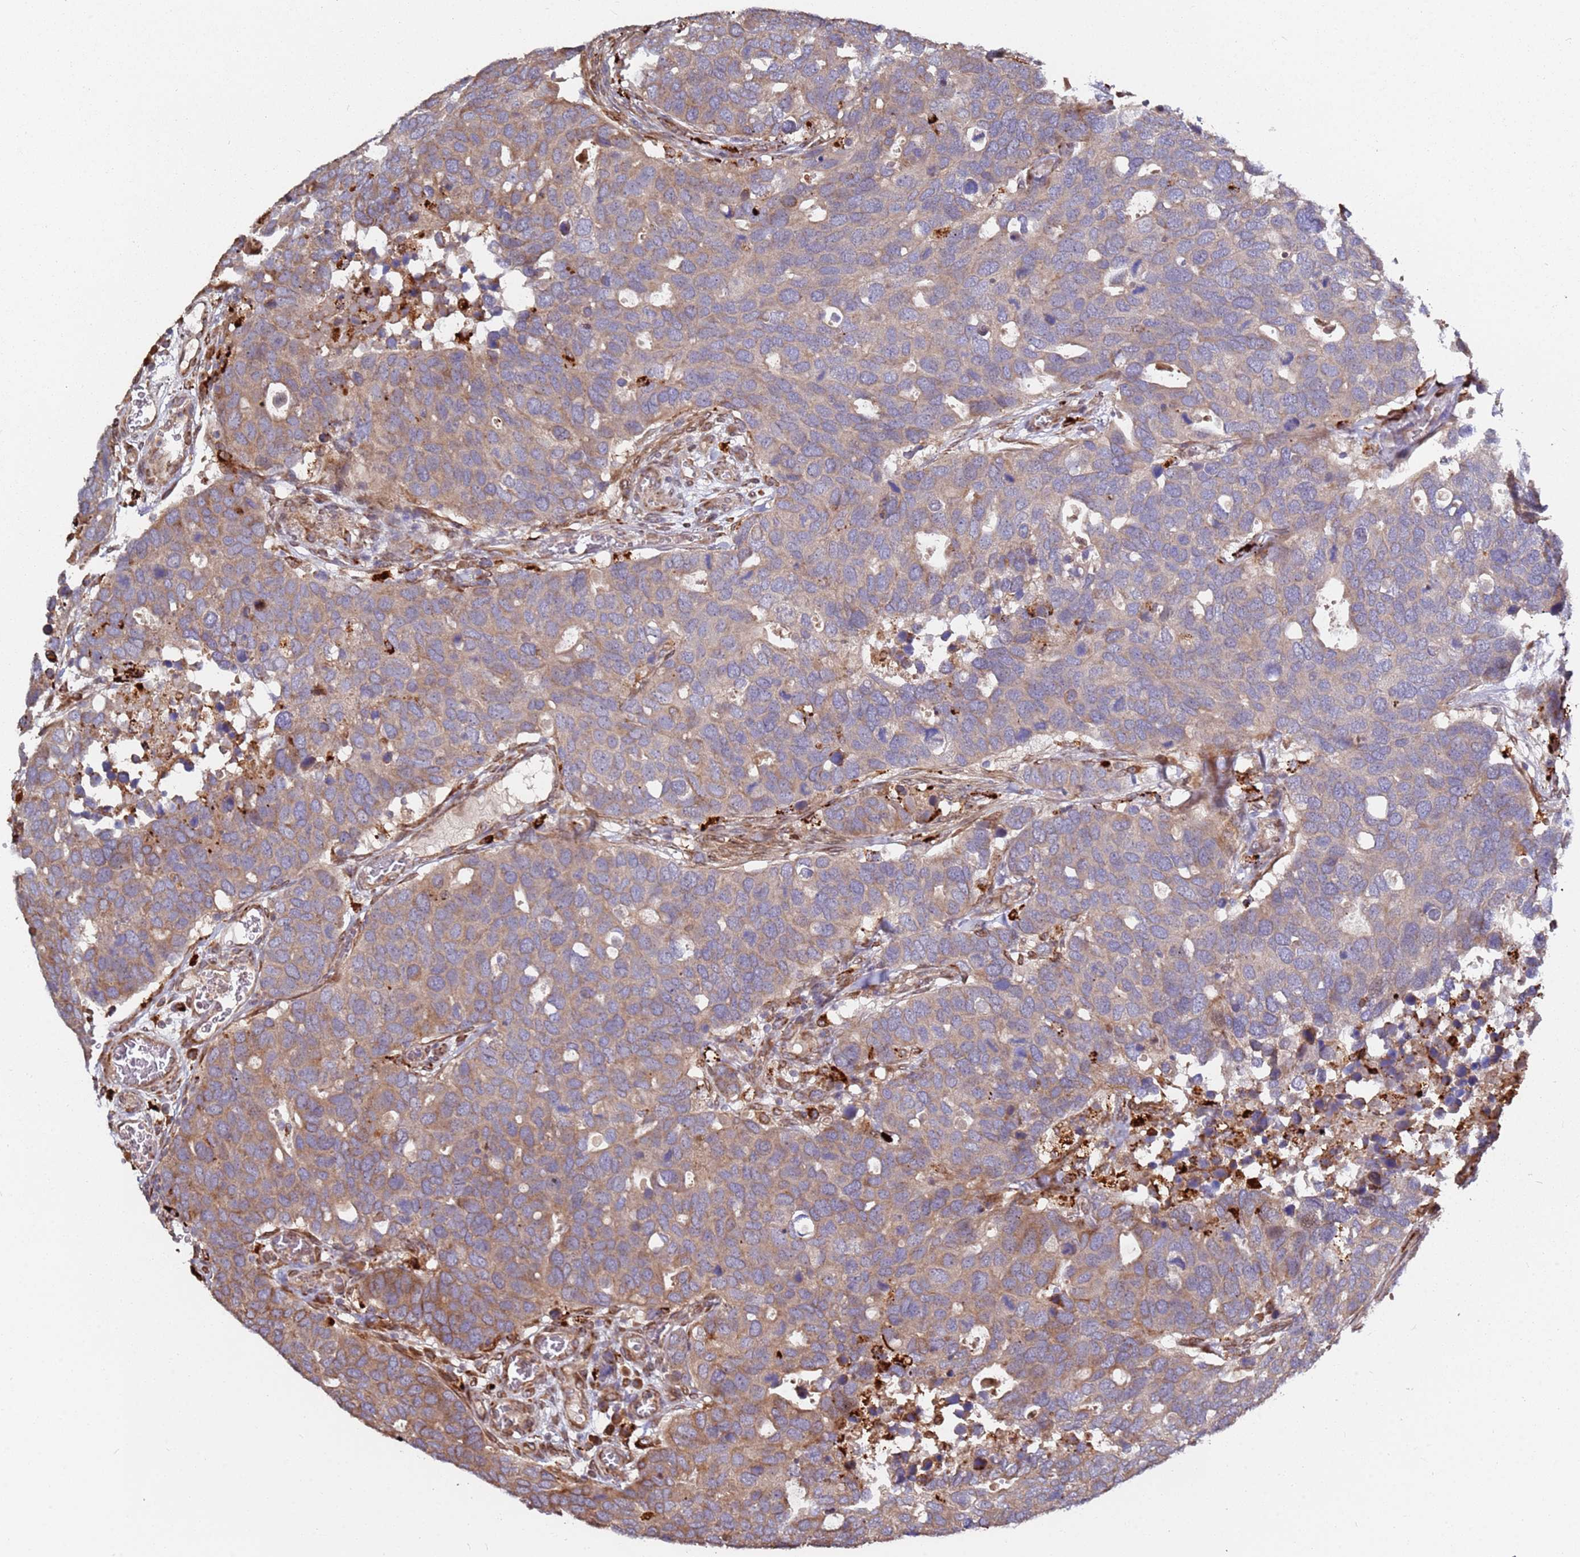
{"staining": {"intensity": "moderate", "quantity": ">75%", "location": "cytoplasmic/membranous"}, "tissue": "breast cancer", "cell_type": "Tumor cells", "image_type": "cancer", "snomed": [{"axis": "morphology", "description": "Duct carcinoma"}, {"axis": "topography", "description": "Breast"}], "caption": "Tumor cells show medium levels of moderate cytoplasmic/membranous positivity in approximately >75% of cells in human invasive ductal carcinoma (breast). (brown staining indicates protein expression, while blue staining denotes nuclei).", "gene": "LACC1", "patient": {"sex": "female", "age": 83}}